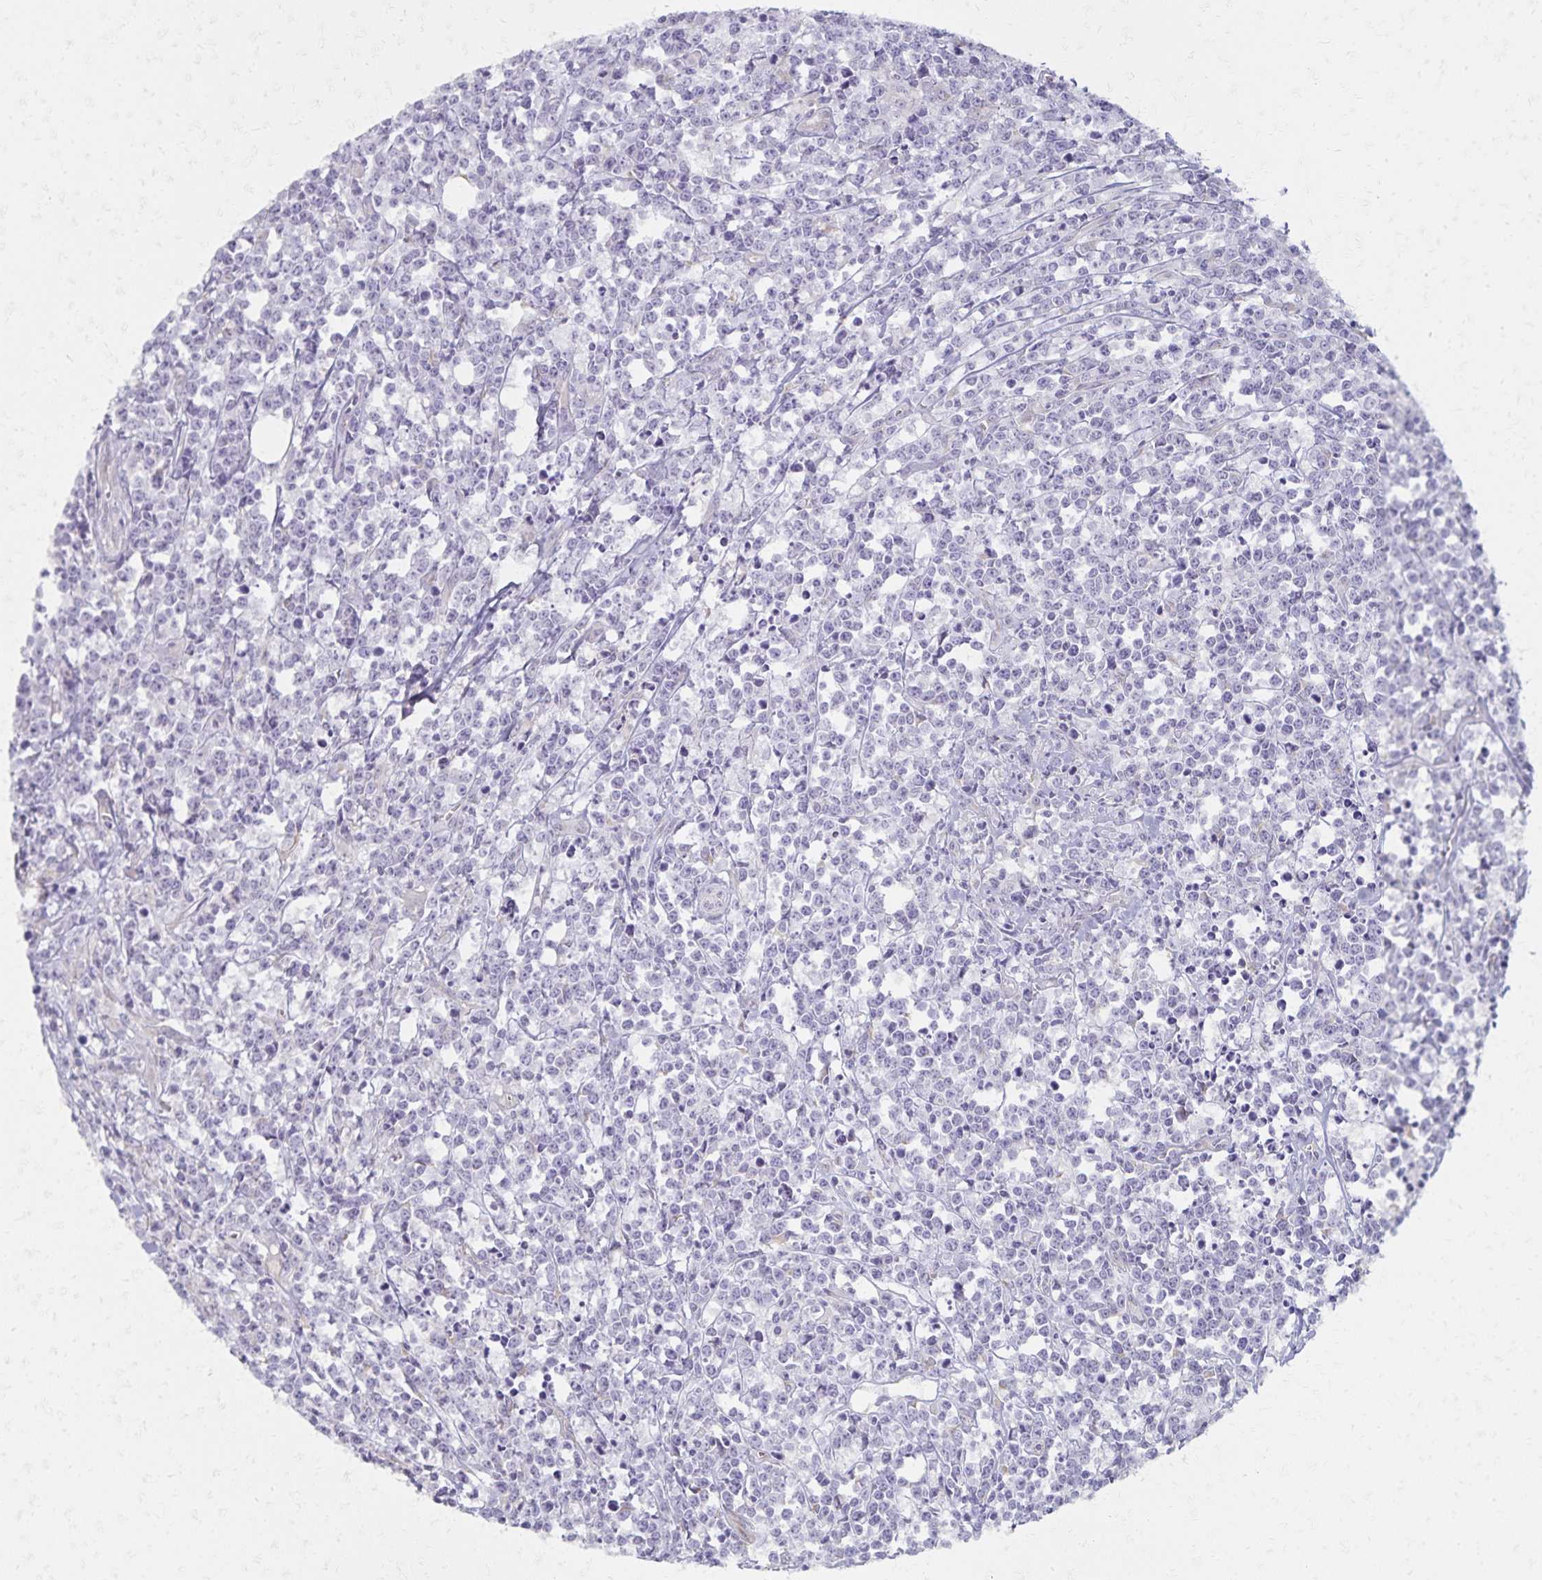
{"staining": {"intensity": "negative", "quantity": "none", "location": "none"}, "tissue": "lymphoma", "cell_type": "Tumor cells", "image_type": "cancer", "snomed": [{"axis": "morphology", "description": "Malignant lymphoma, non-Hodgkin's type, High grade"}, {"axis": "topography", "description": "Small intestine"}], "caption": "An immunohistochemistry photomicrograph of high-grade malignant lymphoma, non-Hodgkin's type is shown. There is no staining in tumor cells of high-grade malignant lymphoma, non-Hodgkin's type.", "gene": "KISS1", "patient": {"sex": "female", "age": 56}}